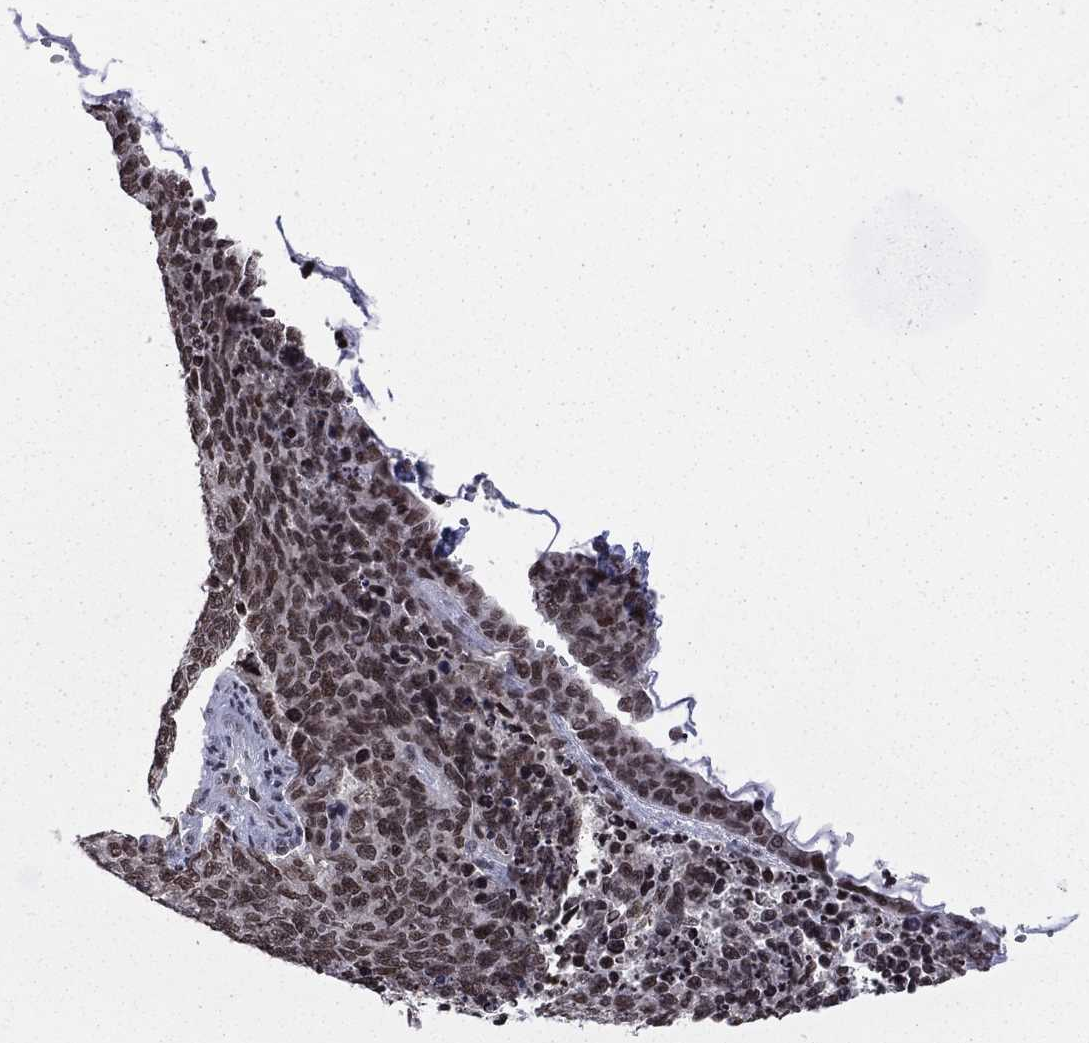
{"staining": {"intensity": "moderate", "quantity": ">75%", "location": "nuclear"}, "tissue": "cervical cancer", "cell_type": "Tumor cells", "image_type": "cancer", "snomed": [{"axis": "morphology", "description": "Squamous cell carcinoma, NOS"}, {"axis": "topography", "description": "Cervix"}], "caption": "Tumor cells reveal medium levels of moderate nuclear staining in approximately >75% of cells in cervical squamous cell carcinoma.", "gene": "RFX7", "patient": {"sex": "female", "age": 63}}